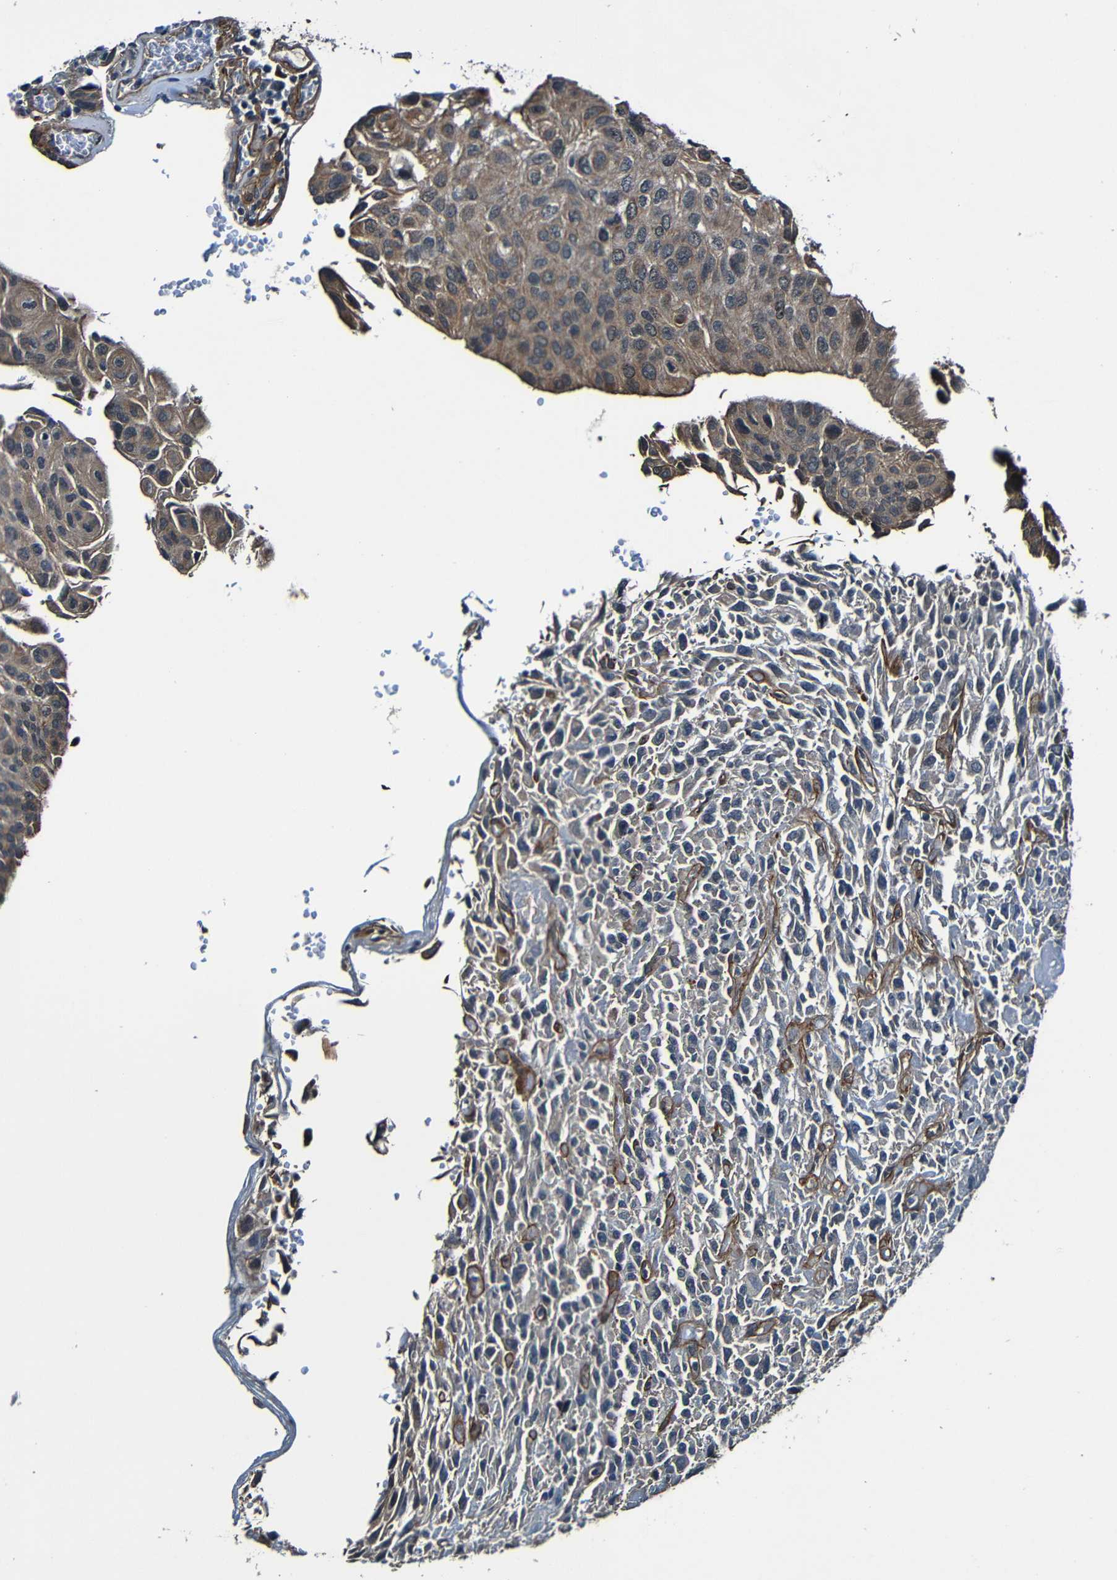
{"staining": {"intensity": "weak", "quantity": ">75%", "location": "cytoplasmic/membranous"}, "tissue": "urothelial cancer", "cell_type": "Tumor cells", "image_type": "cancer", "snomed": [{"axis": "morphology", "description": "Urothelial carcinoma, High grade"}, {"axis": "topography", "description": "Urinary bladder"}], "caption": "Urothelial cancer tissue shows weak cytoplasmic/membranous staining in about >75% of tumor cells, visualized by immunohistochemistry. (IHC, brightfield microscopy, high magnification).", "gene": "LGR5", "patient": {"sex": "male", "age": 66}}